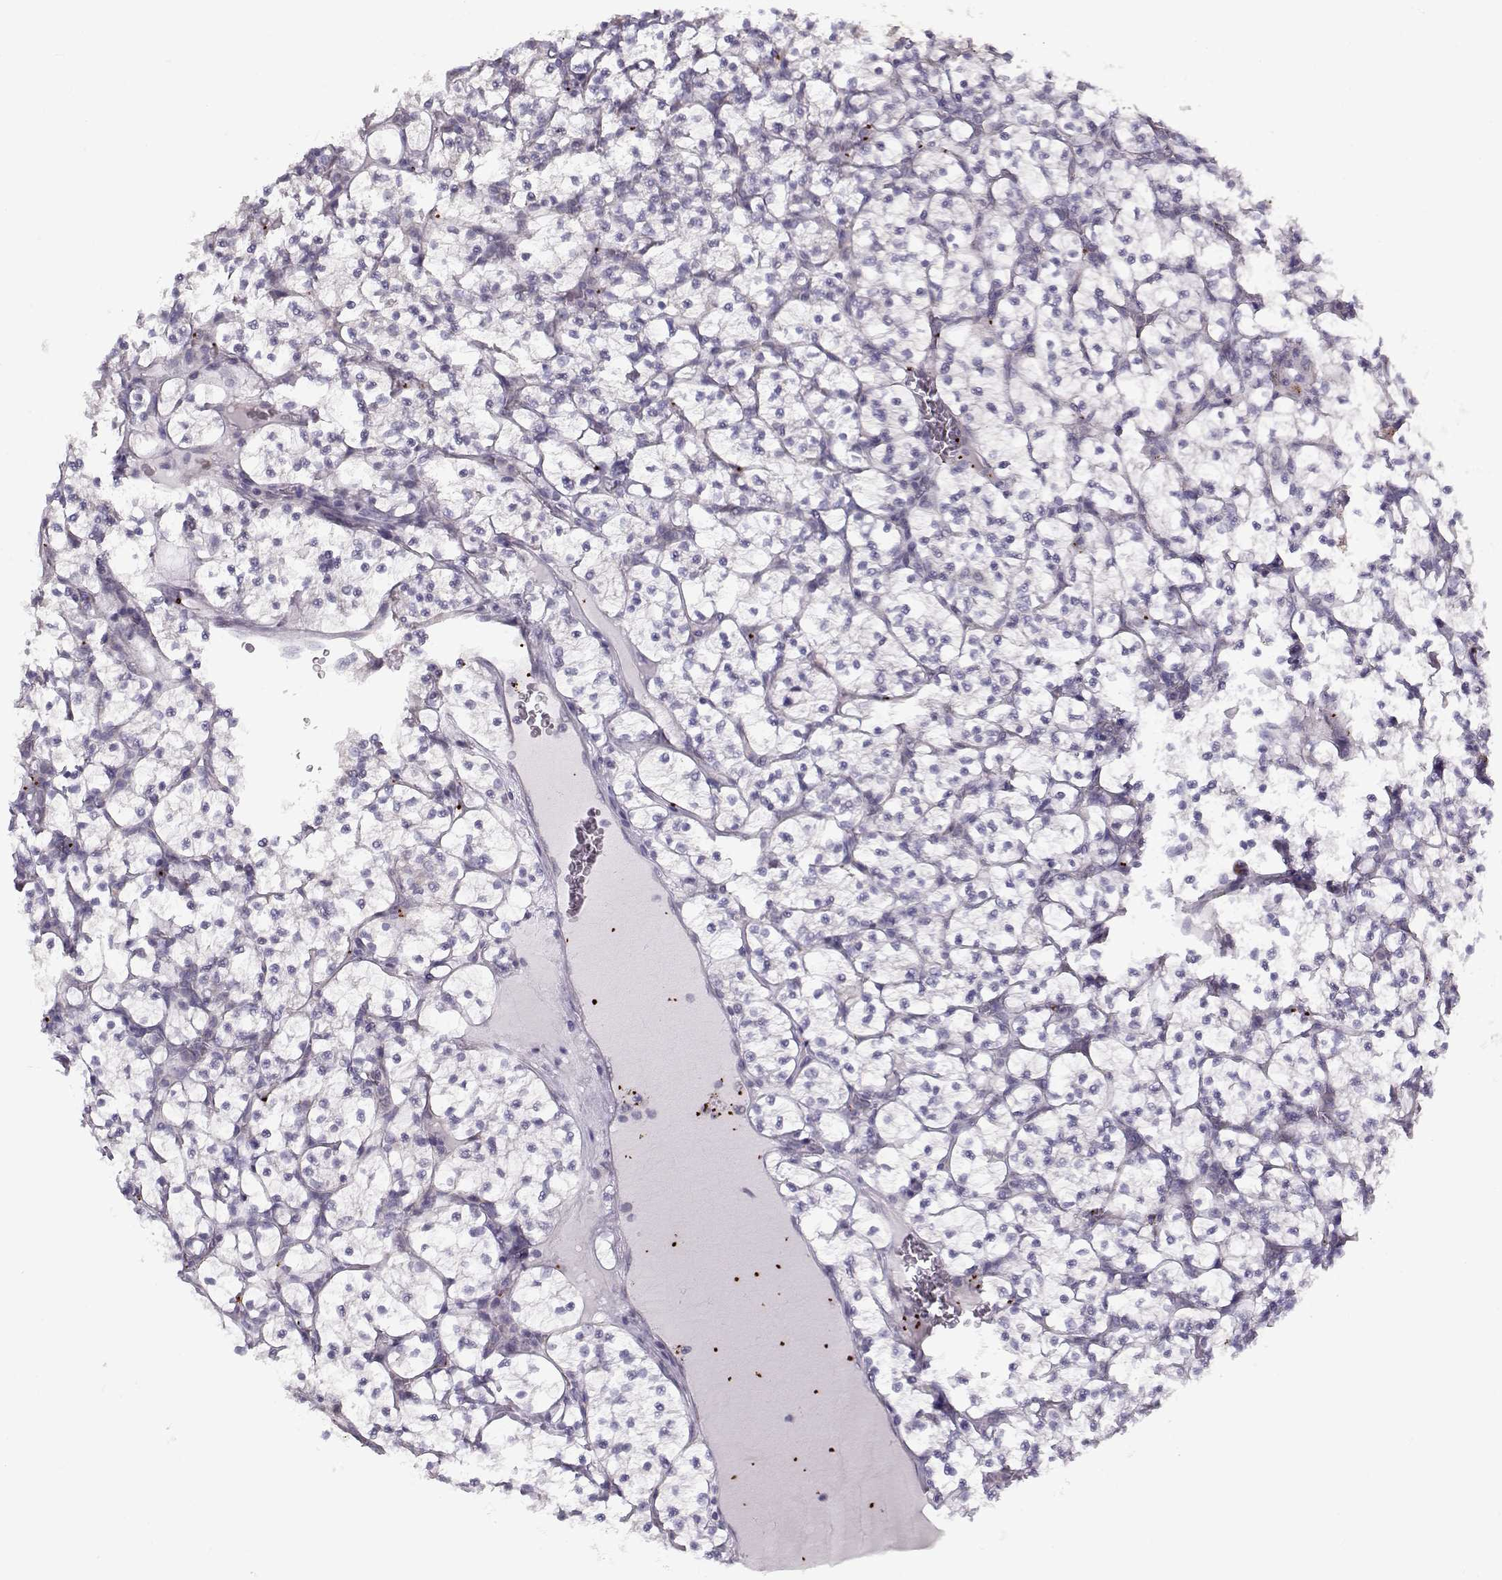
{"staining": {"intensity": "negative", "quantity": "none", "location": "none"}, "tissue": "renal cancer", "cell_type": "Tumor cells", "image_type": "cancer", "snomed": [{"axis": "morphology", "description": "Adenocarcinoma, NOS"}, {"axis": "topography", "description": "Kidney"}], "caption": "Renal cancer stained for a protein using immunohistochemistry (IHC) displays no positivity tumor cells.", "gene": "KLF17", "patient": {"sex": "female", "age": 89}}